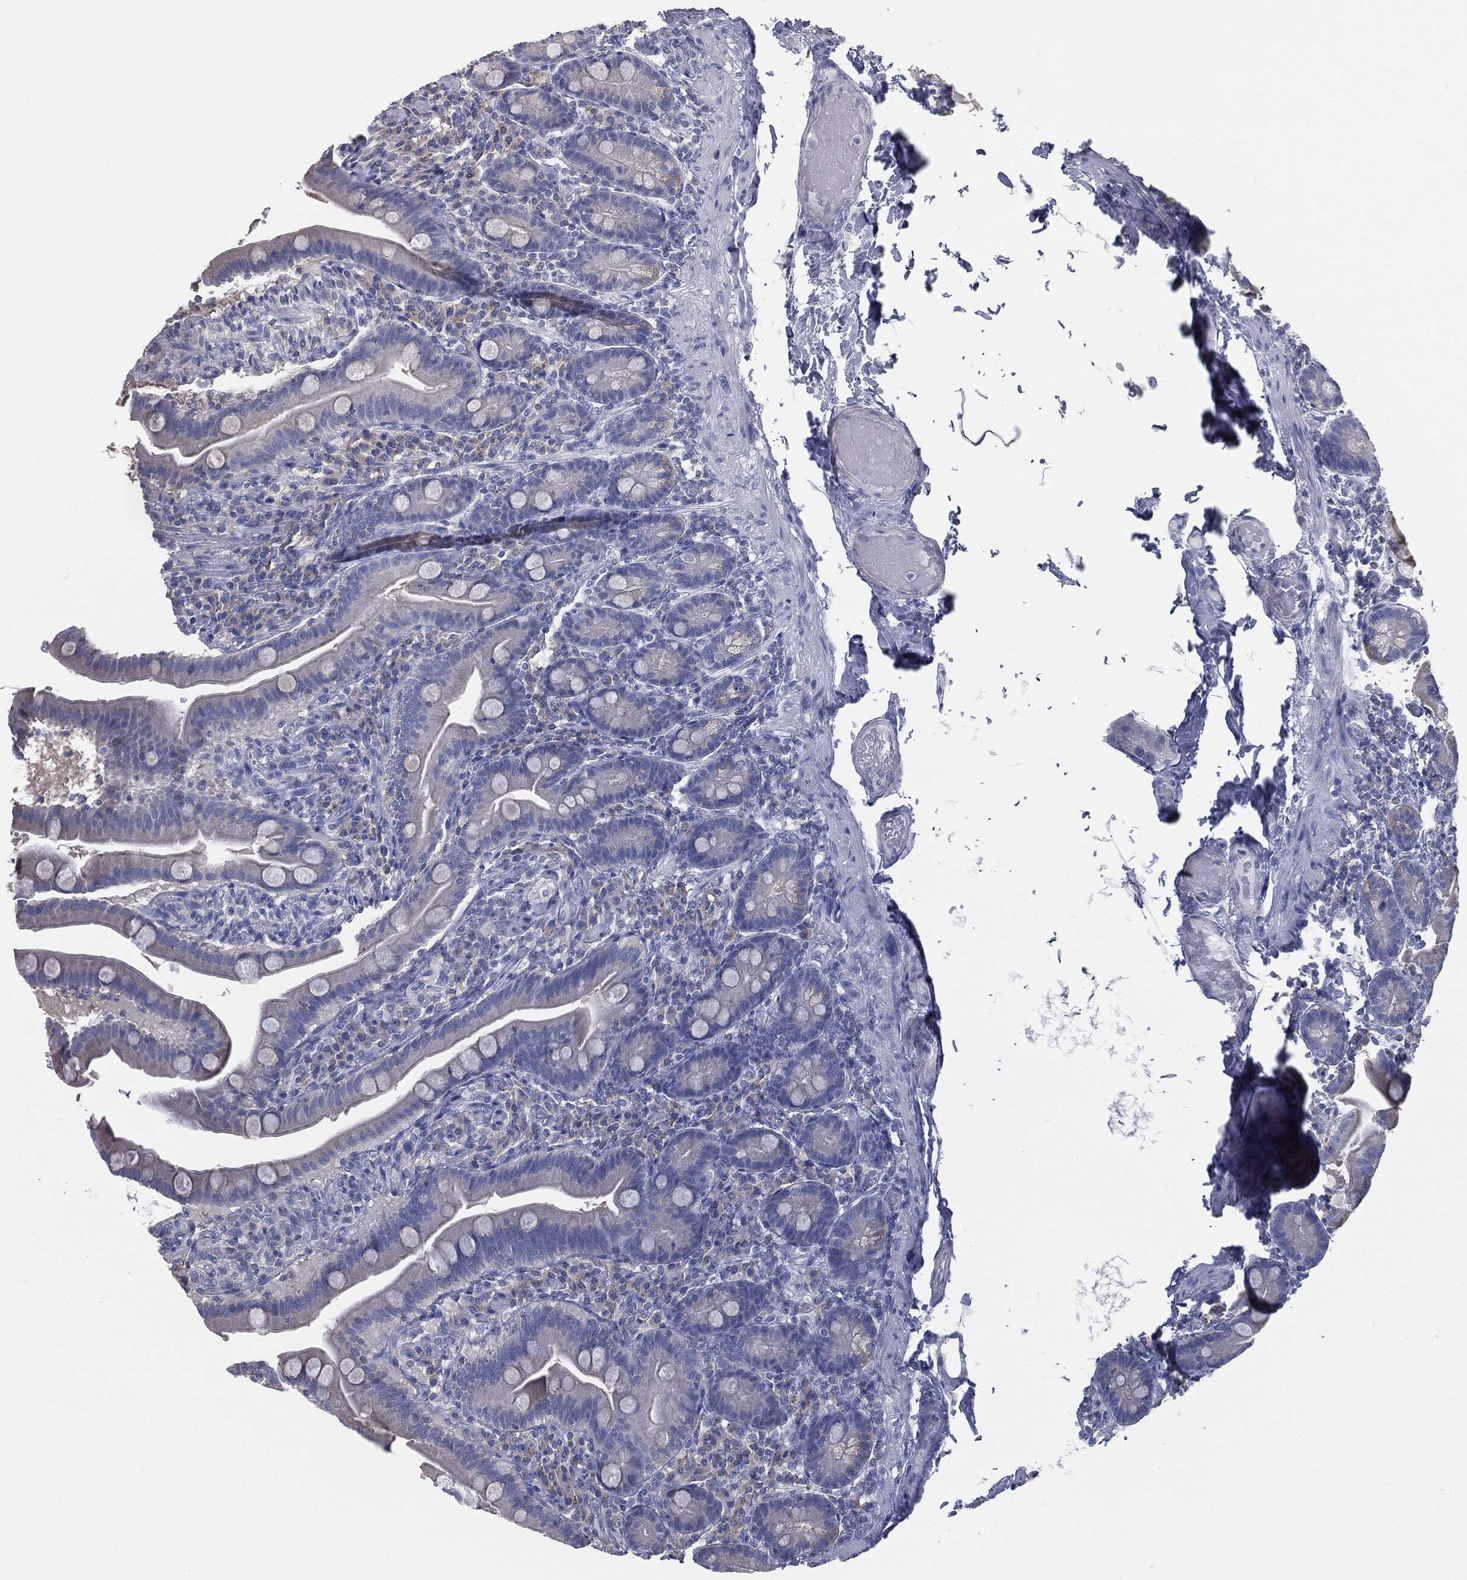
{"staining": {"intensity": "negative", "quantity": "none", "location": "none"}, "tissue": "small intestine", "cell_type": "Glandular cells", "image_type": "normal", "snomed": [{"axis": "morphology", "description": "Normal tissue, NOS"}, {"axis": "topography", "description": "Small intestine"}], "caption": "DAB (3,3'-diaminobenzidine) immunohistochemical staining of benign small intestine reveals no significant expression in glandular cells.", "gene": "CAV3", "patient": {"sex": "male", "age": 66}}